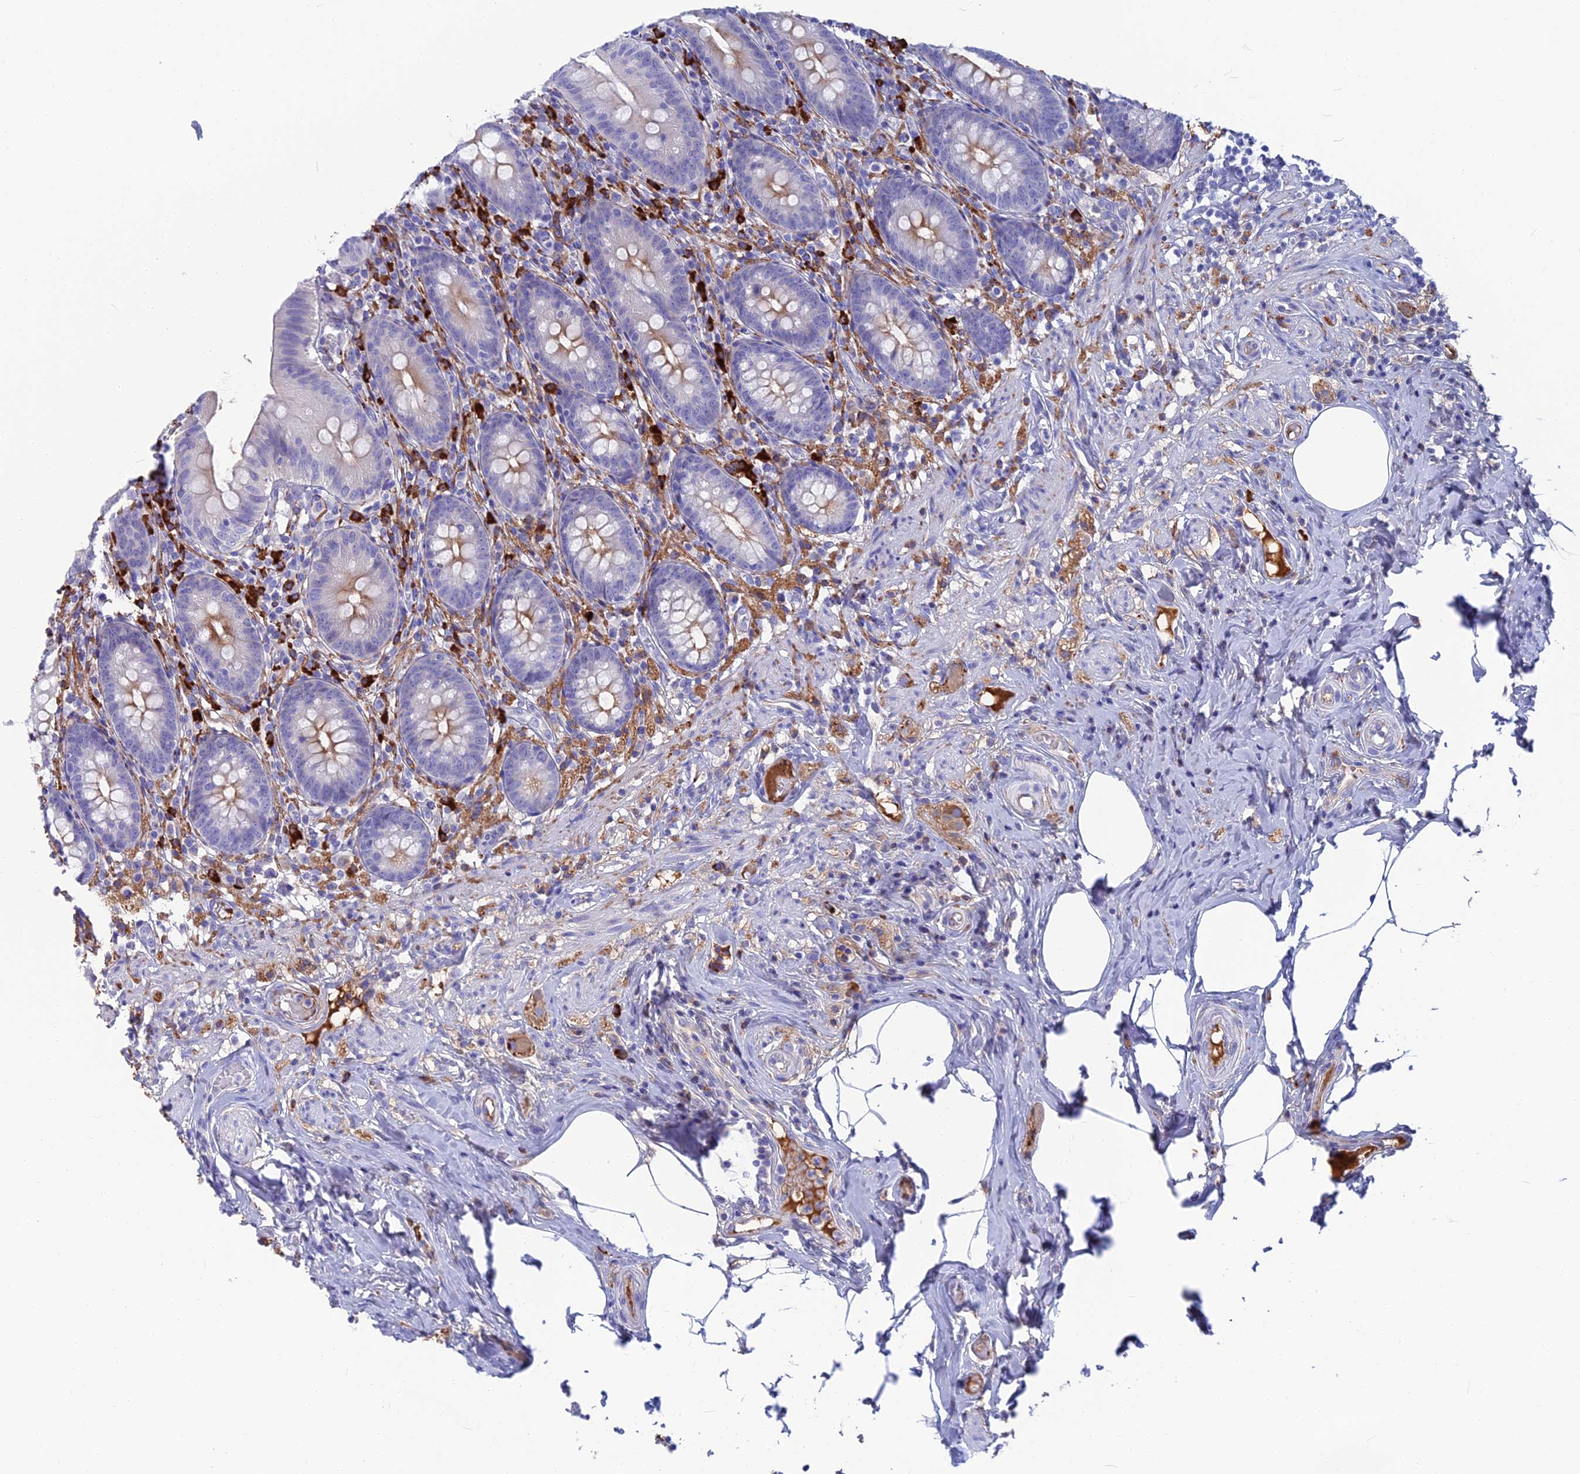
{"staining": {"intensity": "moderate", "quantity": "<25%", "location": "cytoplasmic/membranous"}, "tissue": "appendix", "cell_type": "Glandular cells", "image_type": "normal", "snomed": [{"axis": "morphology", "description": "Normal tissue, NOS"}, {"axis": "topography", "description": "Appendix"}], "caption": "Glandular cells demonstrate moderate cytoplasmic/membranous expression in about <25% of cells in unremarkable appendix. Immunohistochemistry stains the protein in brown and the nuclei are stained blue.", "gene": "SNAP91", "patient": {"sex": "male", "age": 55}}